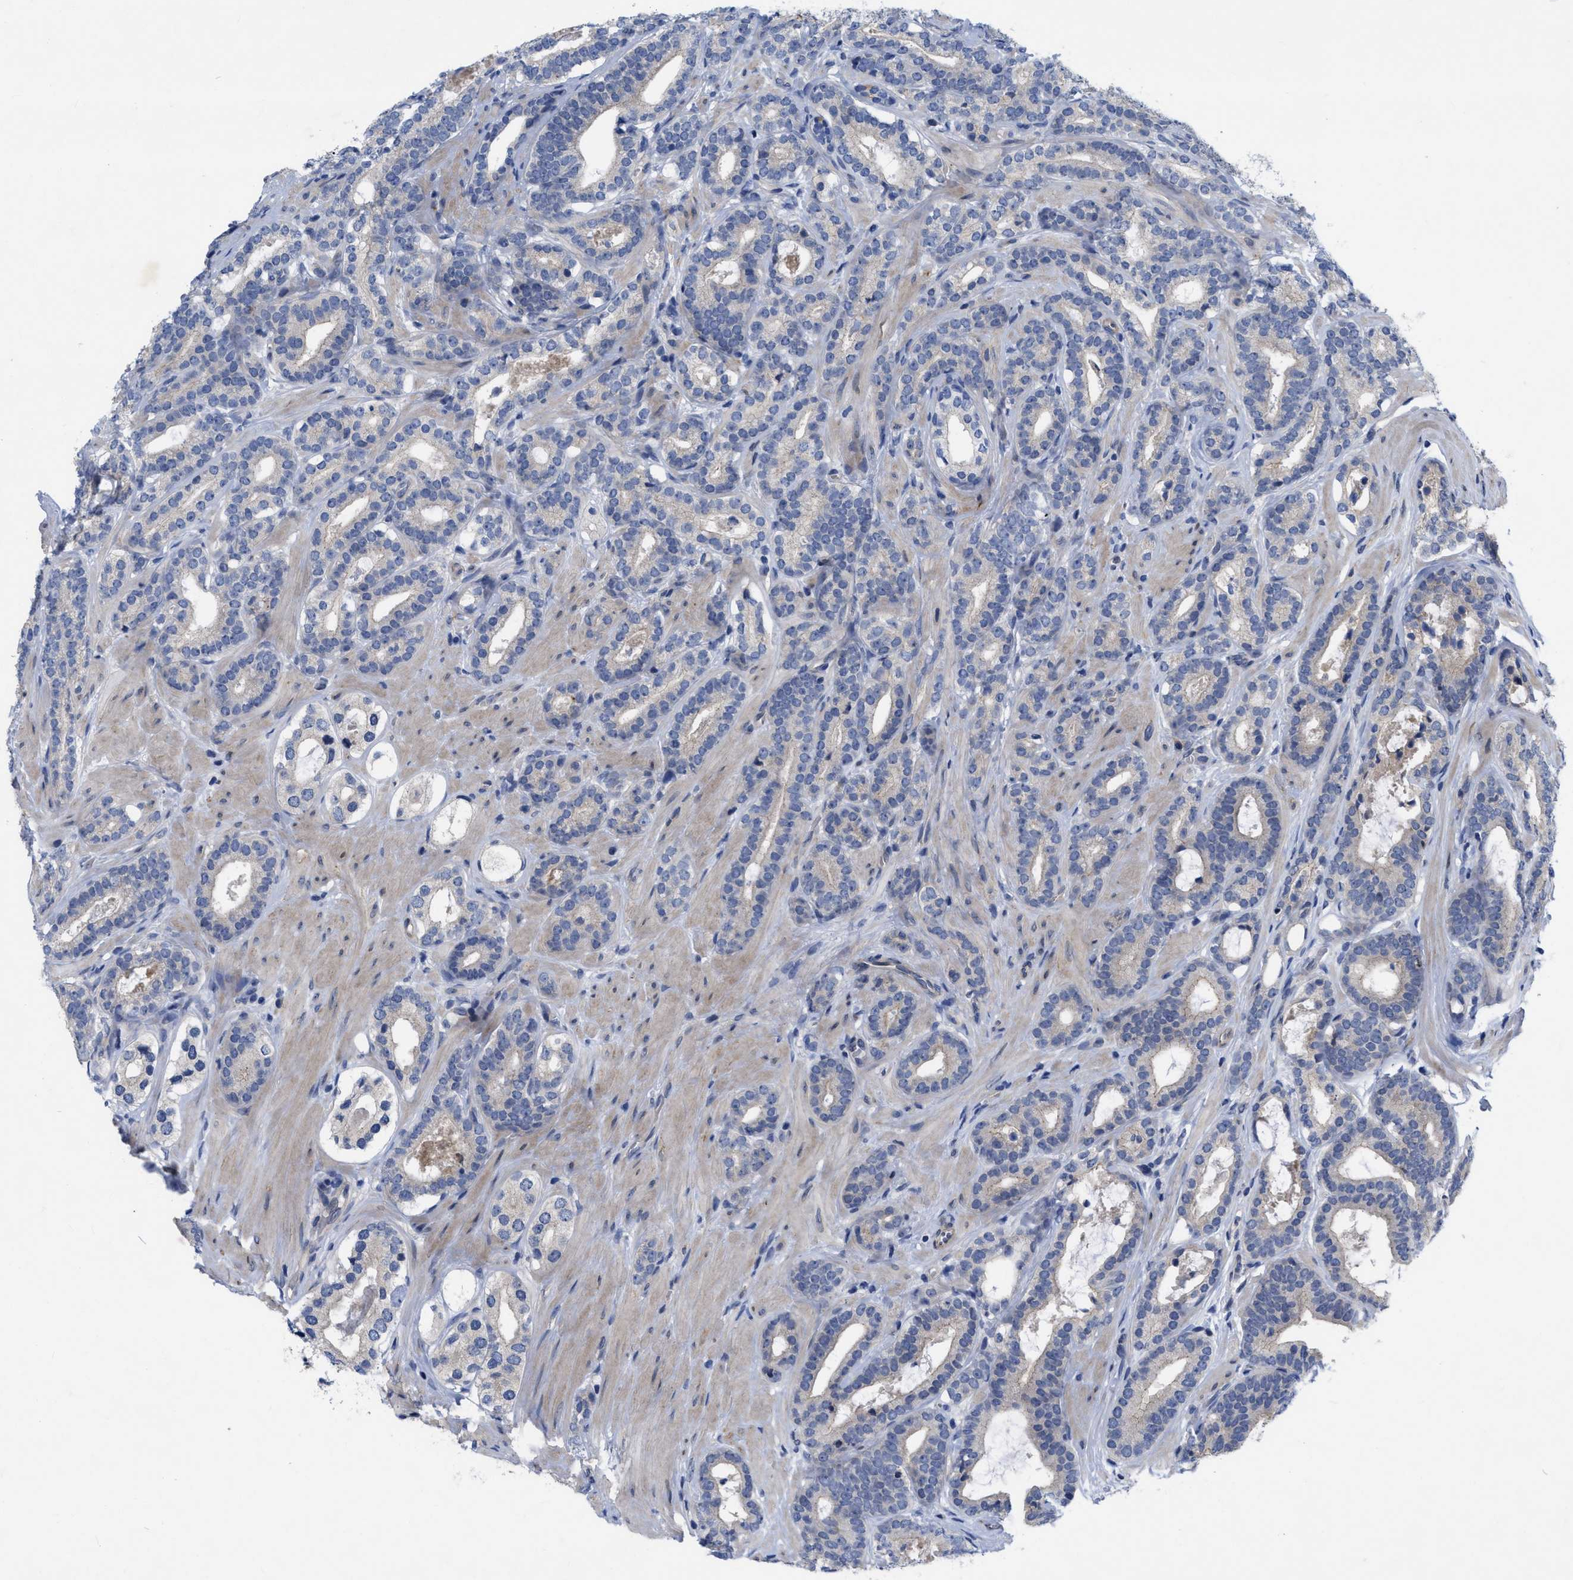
{"staining": {"intensity": "negative", "quantity": "none", "location": "none"}, "tissue": "prostate cancer", "cell_type": "Tumor cells", "image_type": "cancer", "snomed": [{"axis": "morphology", "description": "Adenocarcinoma, High grade"}, {"axis": "topography", "description": "Prostate"}], "caption": "Tumor cells are negative for protein expression in human prostate cancer. (Stains: DAB (3,3'-diaminobenzidine) IHC with hematoxylin counter stain, Microscopy: brightfield microscopy at high magnification).", "gene": "NDEL1", "patient": {"sex": "male", "age": 60}}